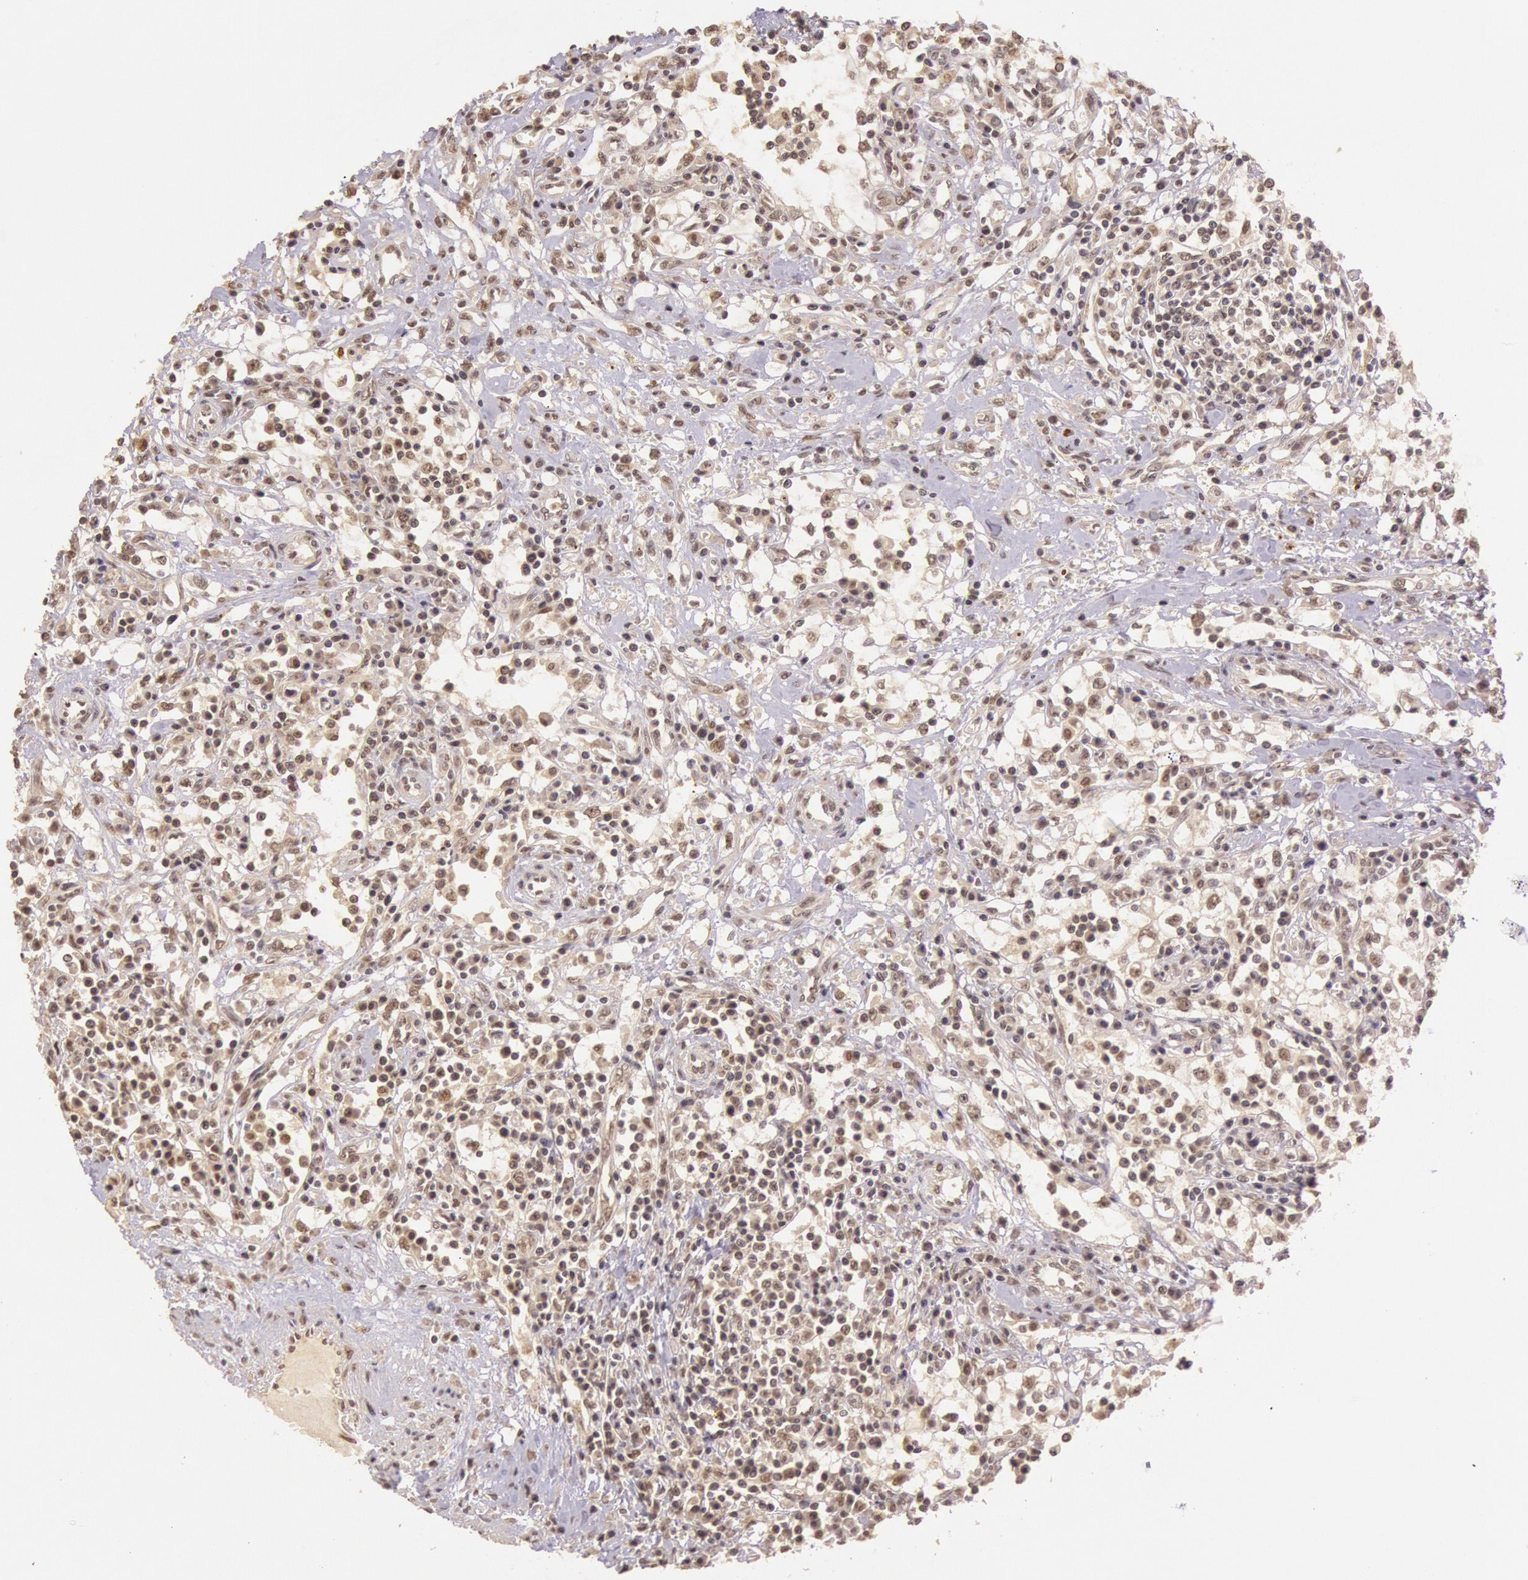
{"staining": {"intensity": "weak", "quantity": "25%-75%", "location": "cytoplasmic/membranous"}, "tissue": "renal cancer", "cell_type": "Tumor cells", "image_type": "cancer", "snomed": [{"axis": "morphology", "description": "Adenocarcinoma, NOS"}, {"axis": "topography", "description": "Kidney"}], "caption": "Human renal cancer stained for a protein (brown) demonstrates weak cytoplasmic/membranous positive staining in approximately 25%-75% of tumor cells.", "gene": "RTL10", "patient": {"sex": "male", "age": 82}}